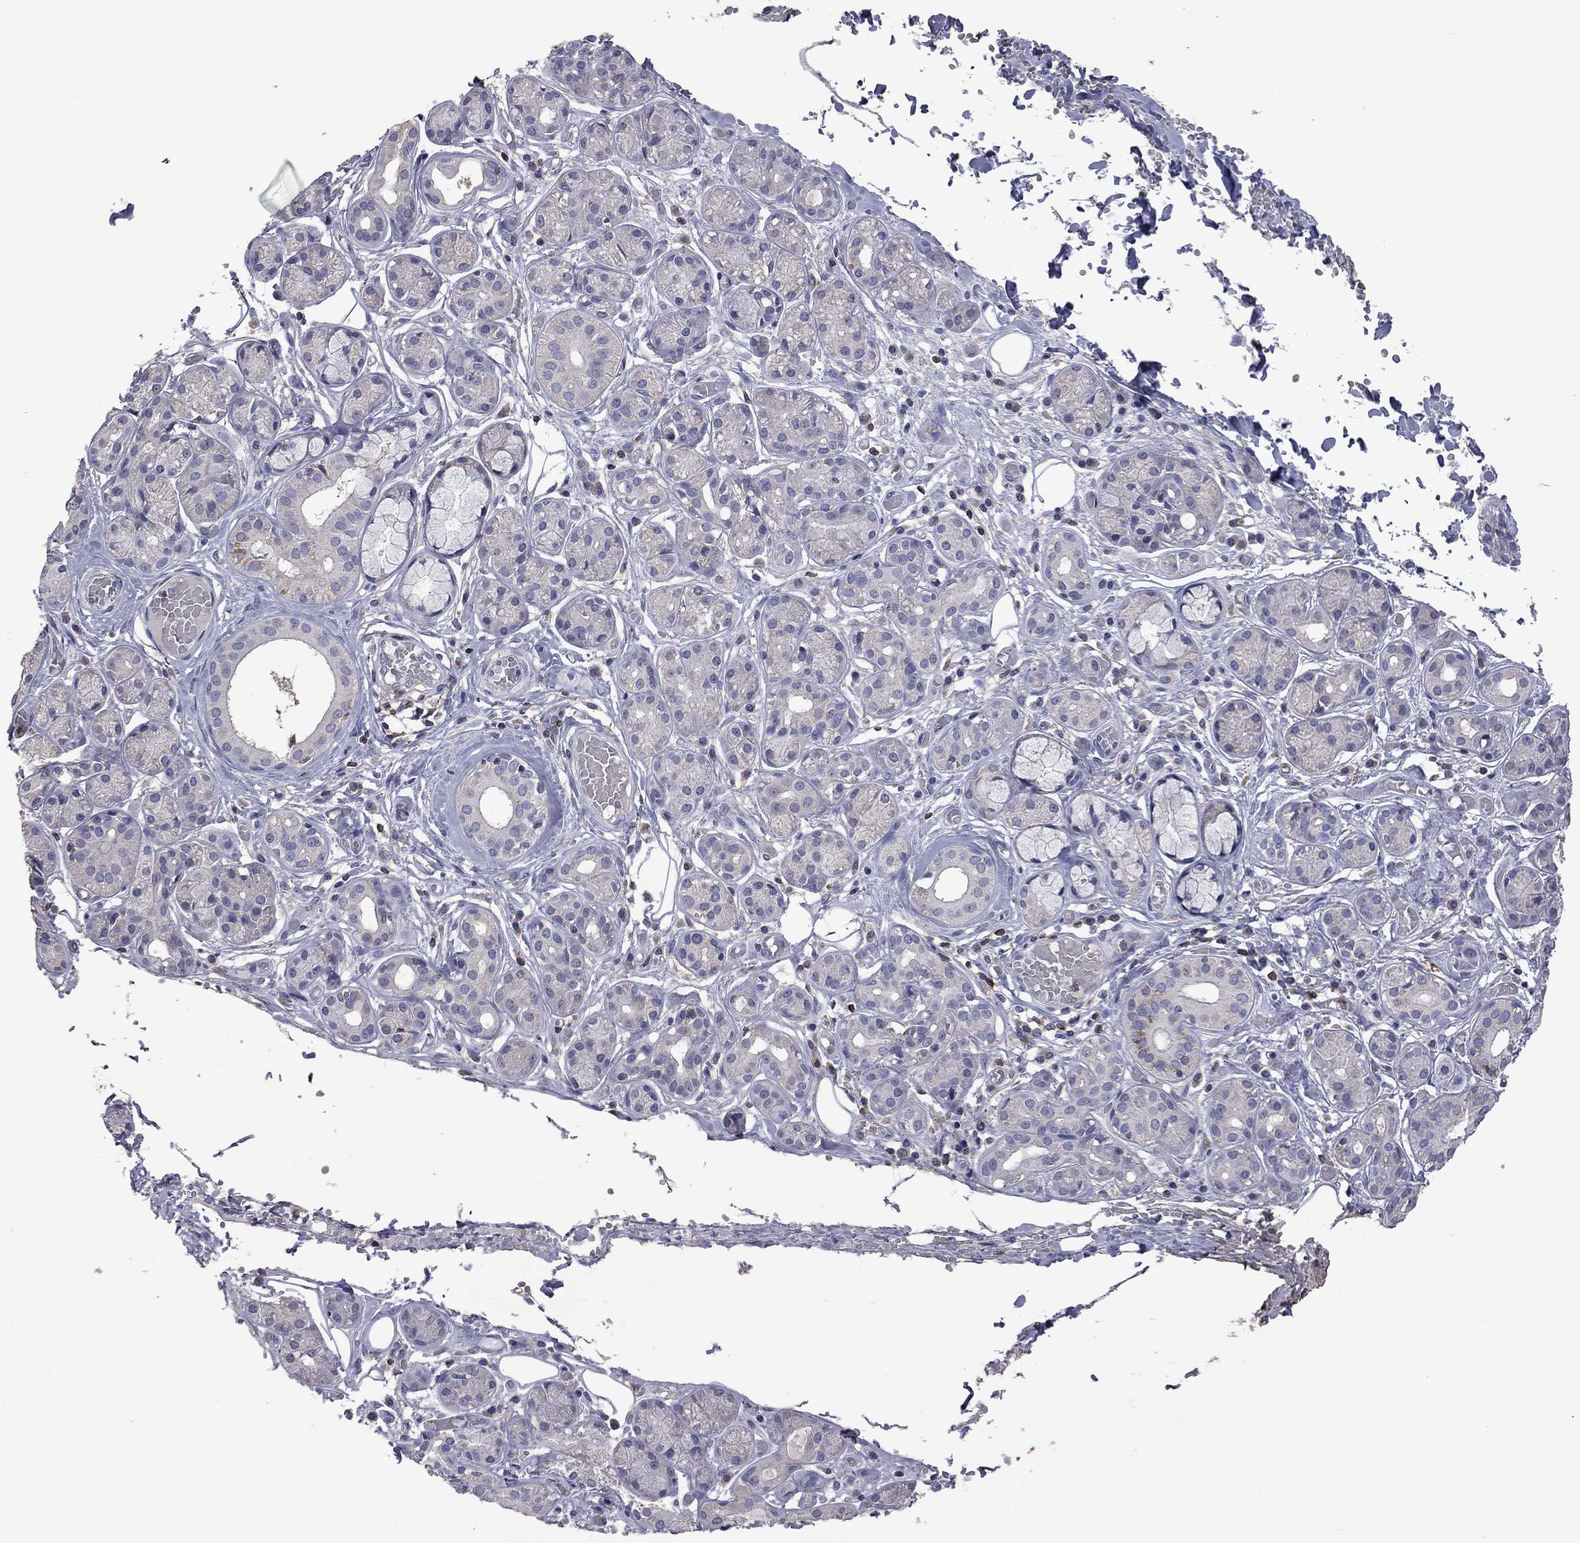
{"staining": {"intensity": "negative", "quantity": "none", "location": "none"}, "tissue": "salivary gland", "cell_type": "Glandular cells", "image_type": "normal", "snomed": [{"axis": "morphology", "description": "Normal tissue, NOS"}, {"axis": "topography", "description": "Salivary gland"}, {"axis": "topography", "description": "Peripheral nerve tissue"}], "caption": "Glandular cells show no significant staining in normal salivary gland. Nuclei are stained in blue.", "gene": "ENSG00000288520", "patient": {"sex": "male", "age": 71}}